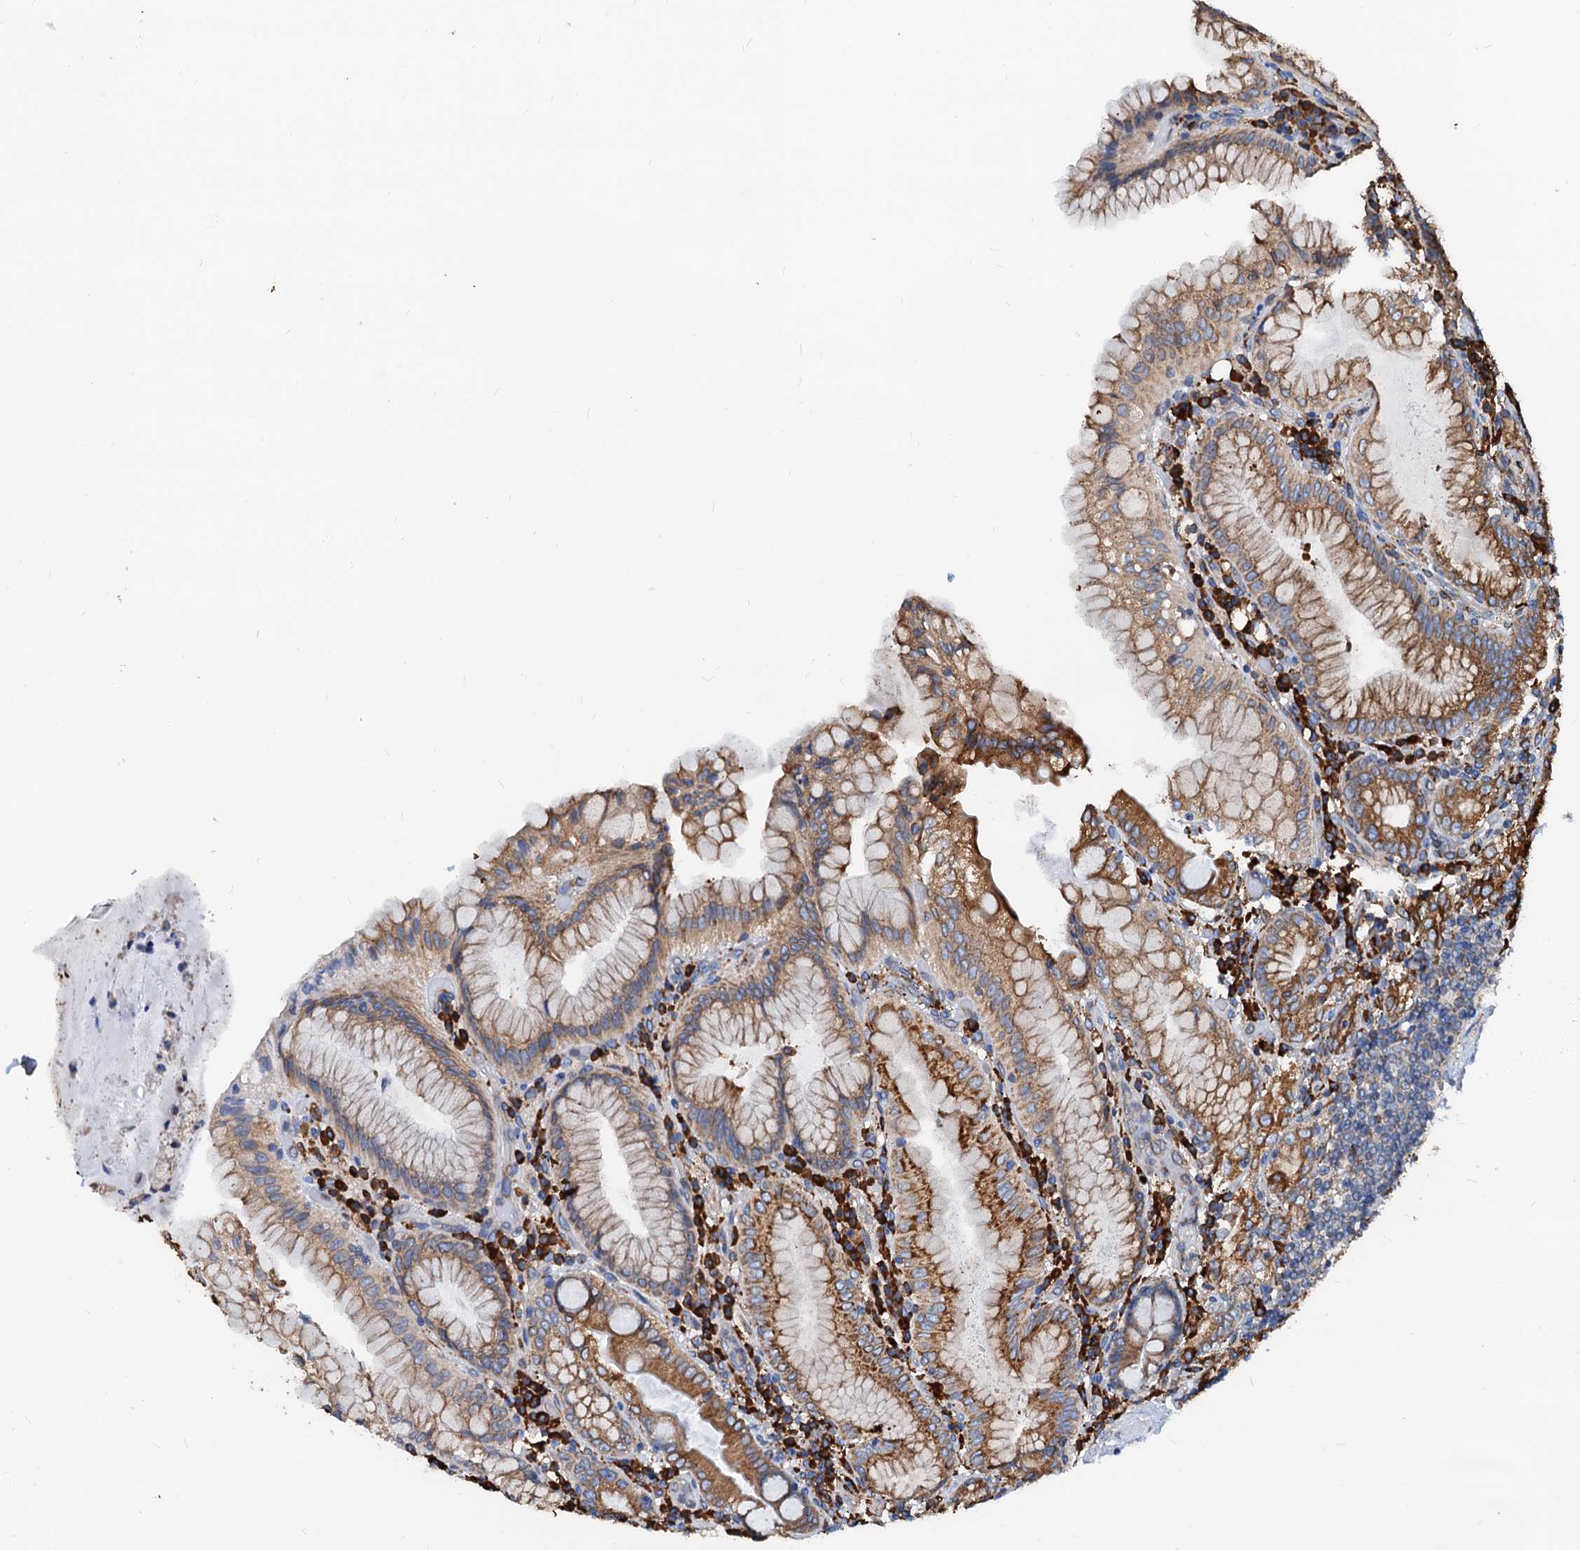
{"staining": {"intensity": "strong", "quantity": "25%-75%", "location": "cytoplasmic/membranous"}, "tissue": "stomach", "cell_type": "Glandular cells", "image_type": "normal", "snomed": [{"axis": "morphology", "description": "Normal tissue, NOS"}, {"axis": "topography", "description": "Stomach, upper"}, {"axis": "topography", "description": "Stomach, lower"}], "caption": "The micrograph exhibits immunohistochemical staining of unremarkable stomach. There is strong cytoplasmic/membranous positivity is appreciated in approximately 25%-75% of glandular cells.", "gene": "HSPA5", "patient": {"sex": "female", "age": 76}}